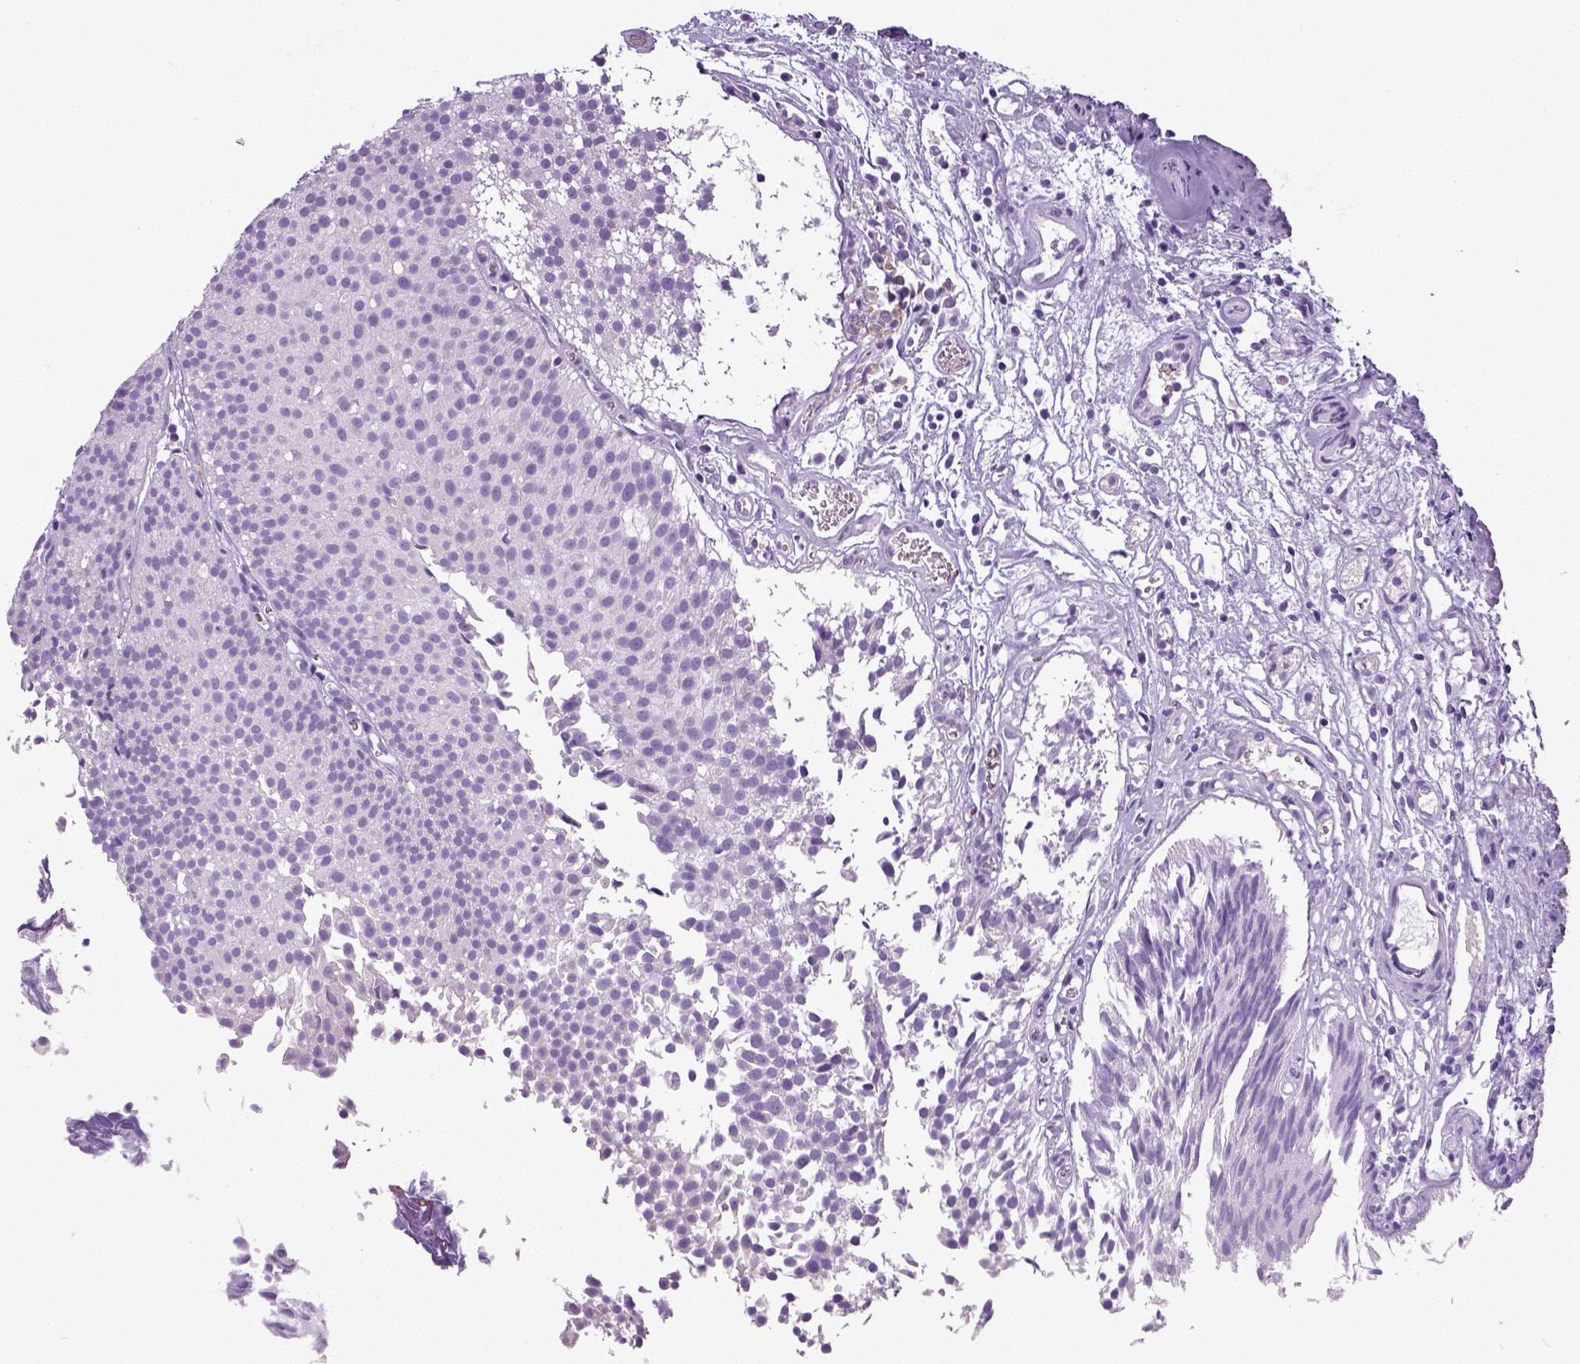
{"staining": {"intensity": "negative", "quantity": "none", "location": "none"}, "tissue": "urothelial cancer", "cell_type": "Tumor cells", "image_type": "cancer", "snomed": [{"axis": "morphology", "description": "Urothelial carcinoma, Low grade"}, {"axis": "topography", "description": "Urinary bladder"}], "caption": "Tumor cells are negative for brown protein staining in urothelial cancer.", "gene": "NECAB2", "patient": {"sex": "male", "age": 80}}